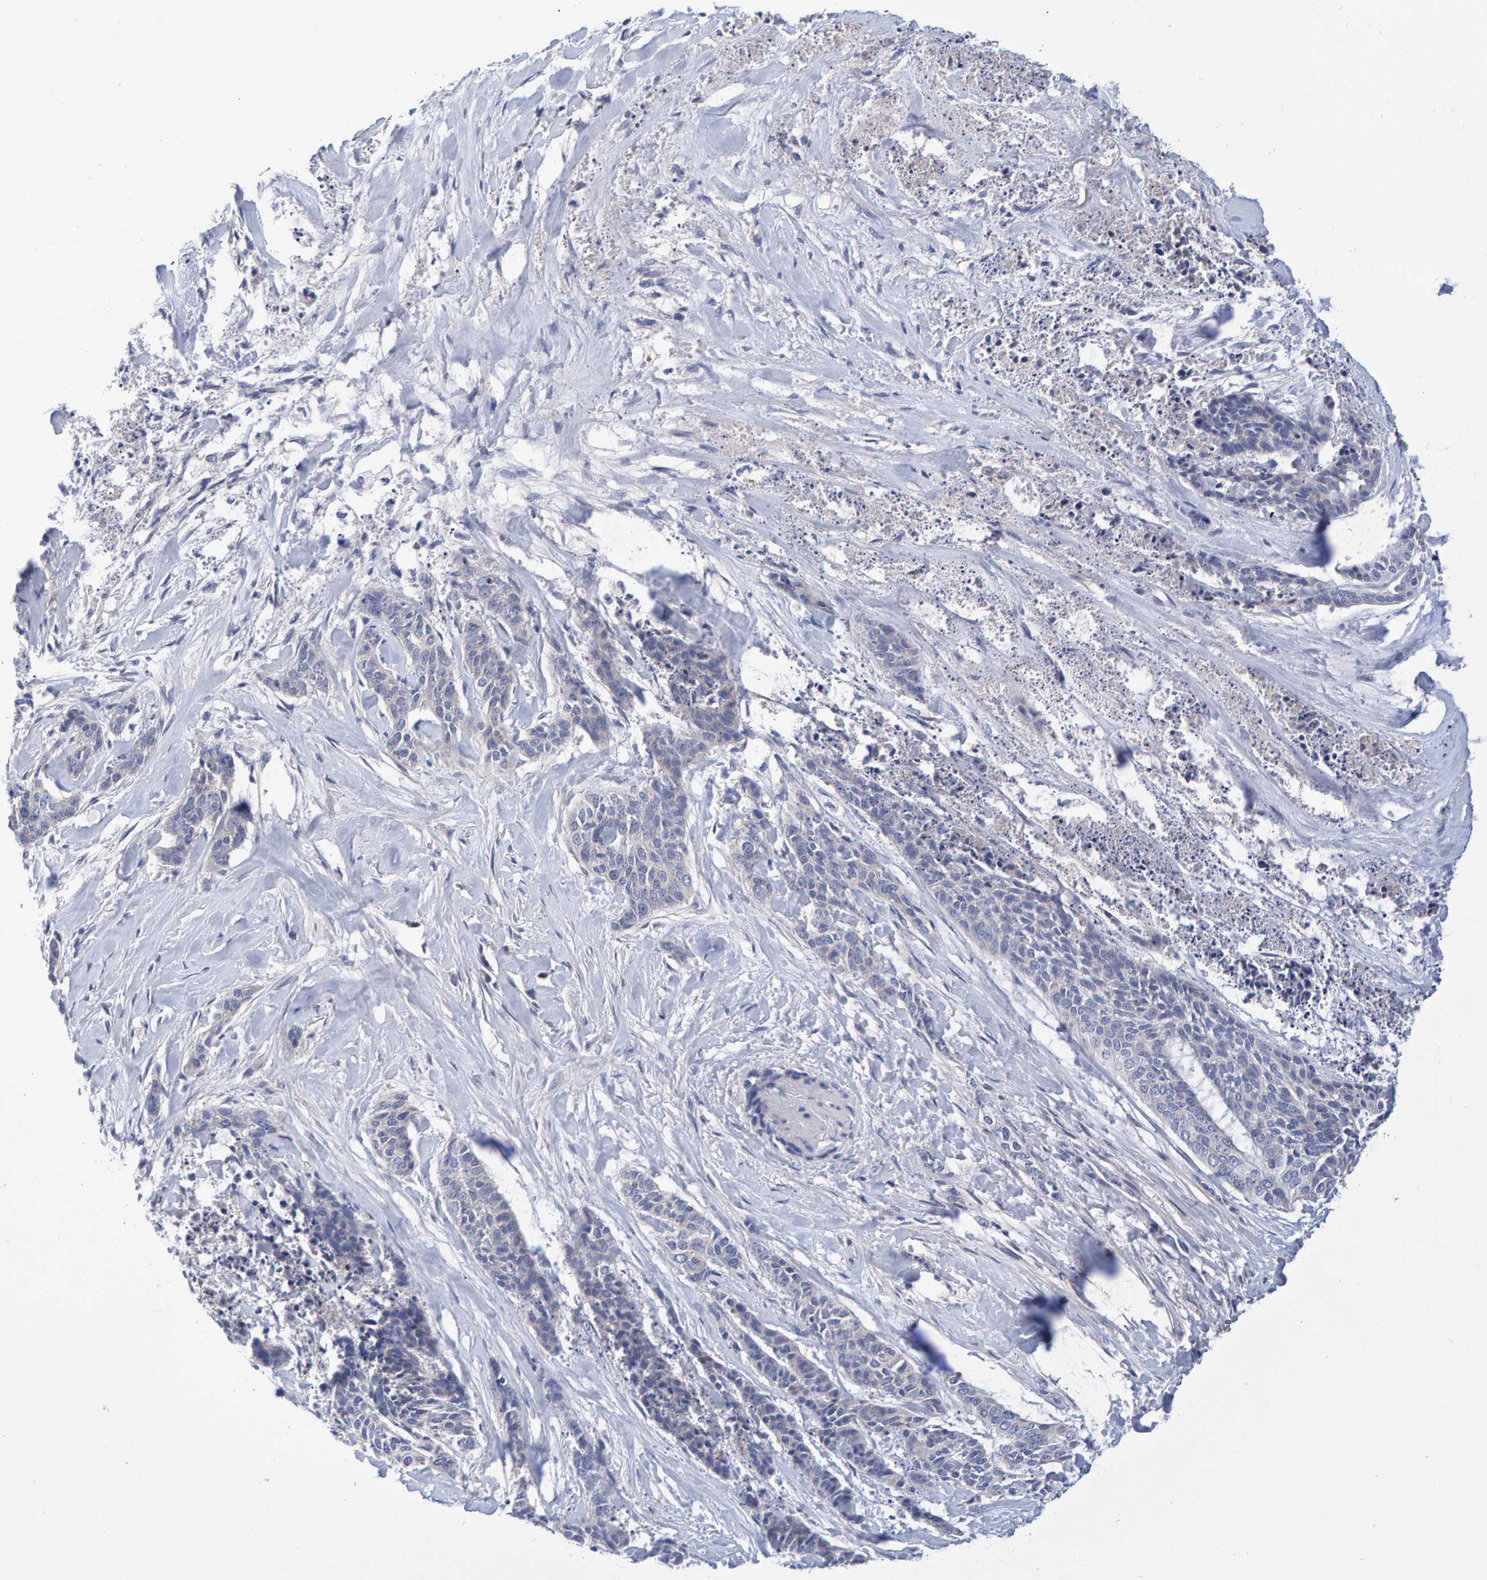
{"staining": {"intensity": "negative", "quantity": "none", "location": "none"}, "tissue": "skin cancer", "cell_type": "Tumor cells", "image_type": "cancer", "snomed": [{"axis": "morphology", "description": "Basal cell carcinoma"}, {"axis": "topography", "description": "Skin"}], "caption": "Skin cancer (basal cell carcinoma) was stained to show a protein in brown. There is no significant staining in tumor cells. (IHC, brightfield microscopy, high magnification).", "gene": "EFR3A", "patient": {"sex": "female", "age": 64}}